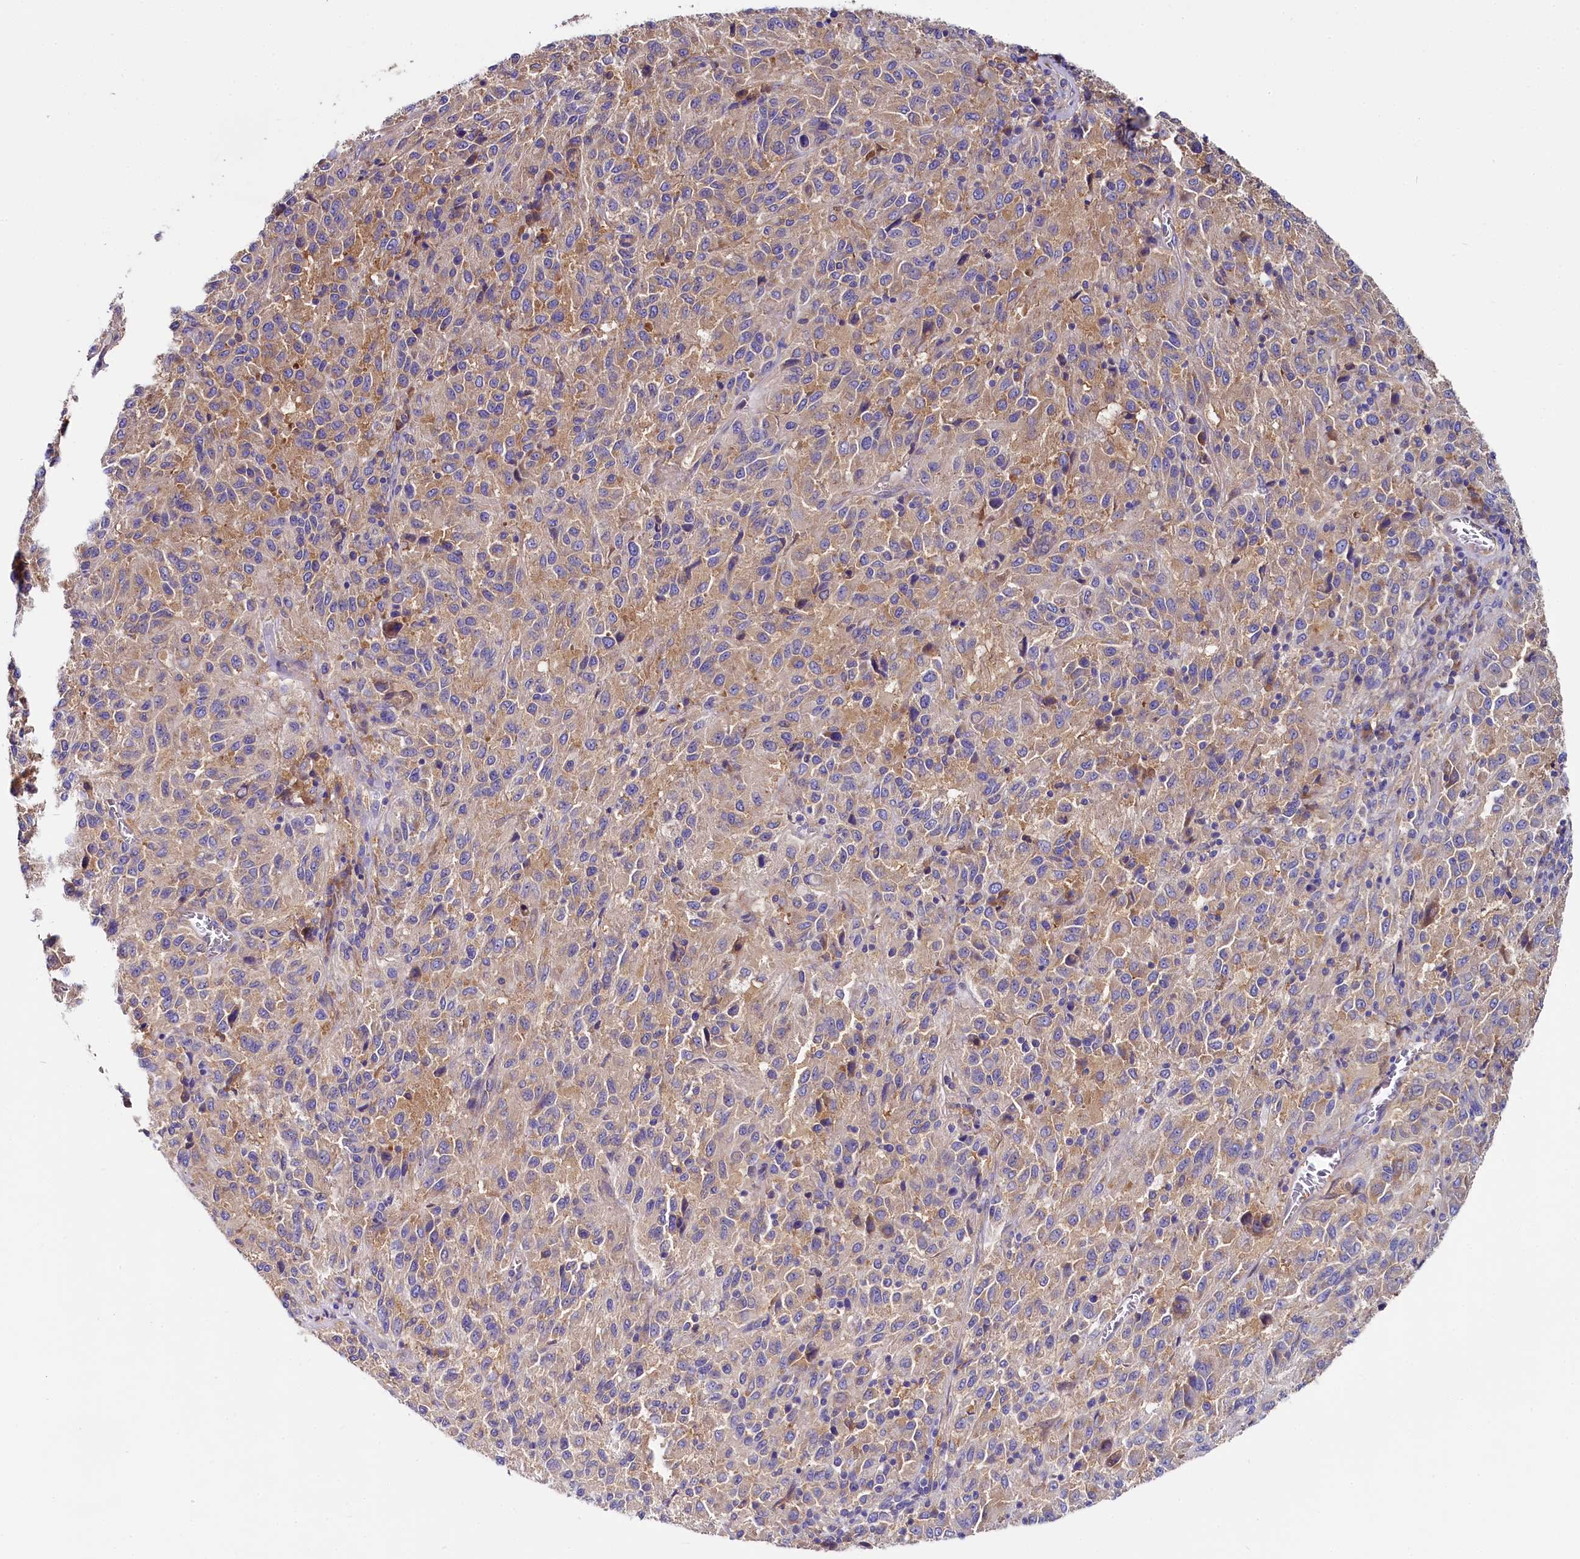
{"staining": {"intensity": "weak", "quantity": "25%-75%", "location": "cytoplasmic/membranous"}, "tissue": "melanoma", "cell_type": "Tumor cells", "image_type": "cancer", "snomed": [{"axis": "morphology", "description": "Malignant melanoma, Metastatic site"}, {"axis": "topography", "description": "Lung"}], "caption": "This is an image of immunohistochemistry (IHC) staining of melanoma, which shows weak positivity in the cytoplasmic/membranous of tumor cells.", "gene": "QARS1", "patient": {"sex": "male", "age": 64}}